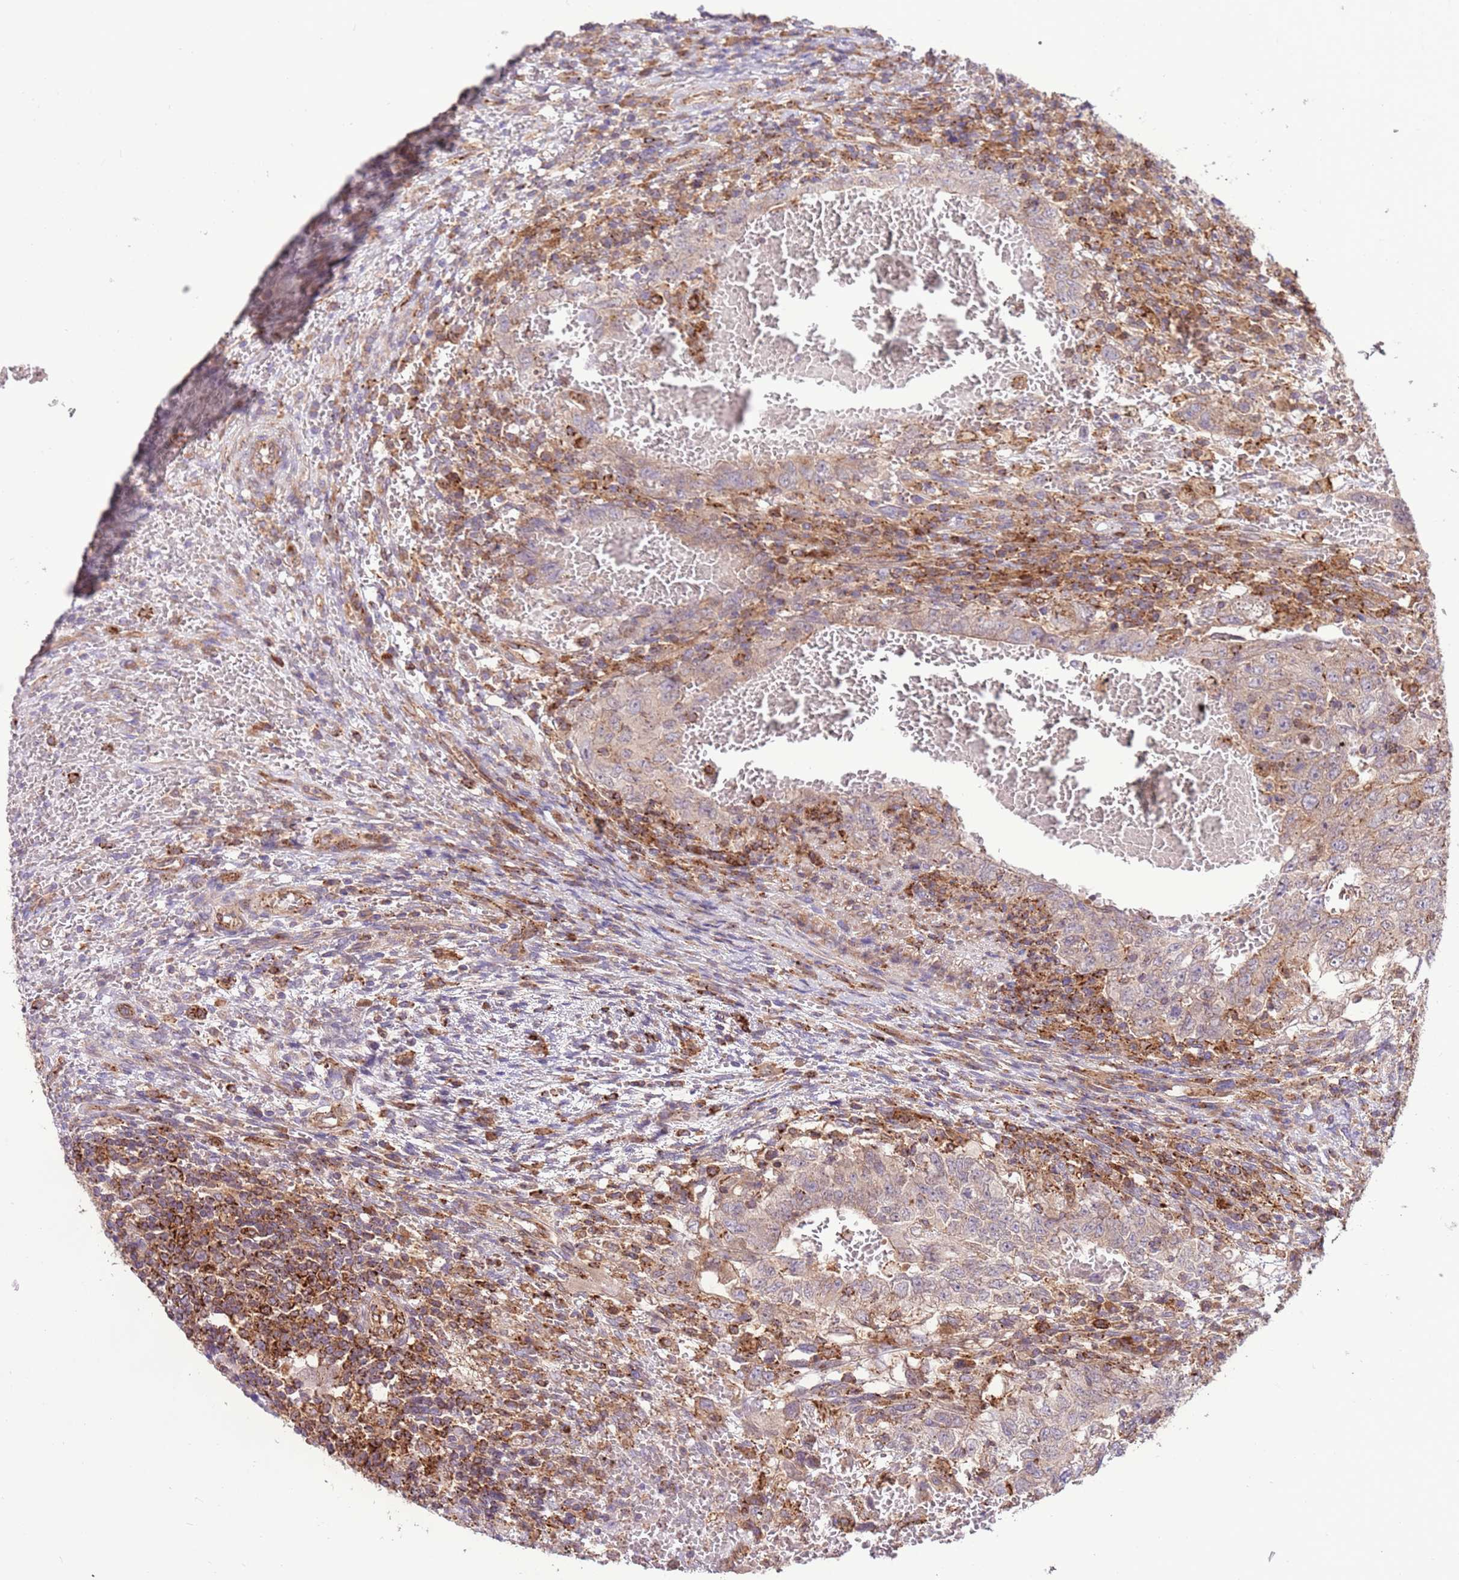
{"staining": {"intensity": "negative", "quantity": "none", "location": "none"}, "tissue": "testis cancer", "cell_type": "Tumor cells", "image_type": "cancer", "snomed": [{"axis": "morphology", "description": "Carcinoma, Embryonal, NOS"}, {"axis": "topography", "description": "Testis"}], "caption": "DAB immunohistochemical staining of embryonal carcinoma (testis) demonstrates no significant positivity in tumor cells.", "gene": "DDX19B", "patient": {"sex": "male", "age": 26}}